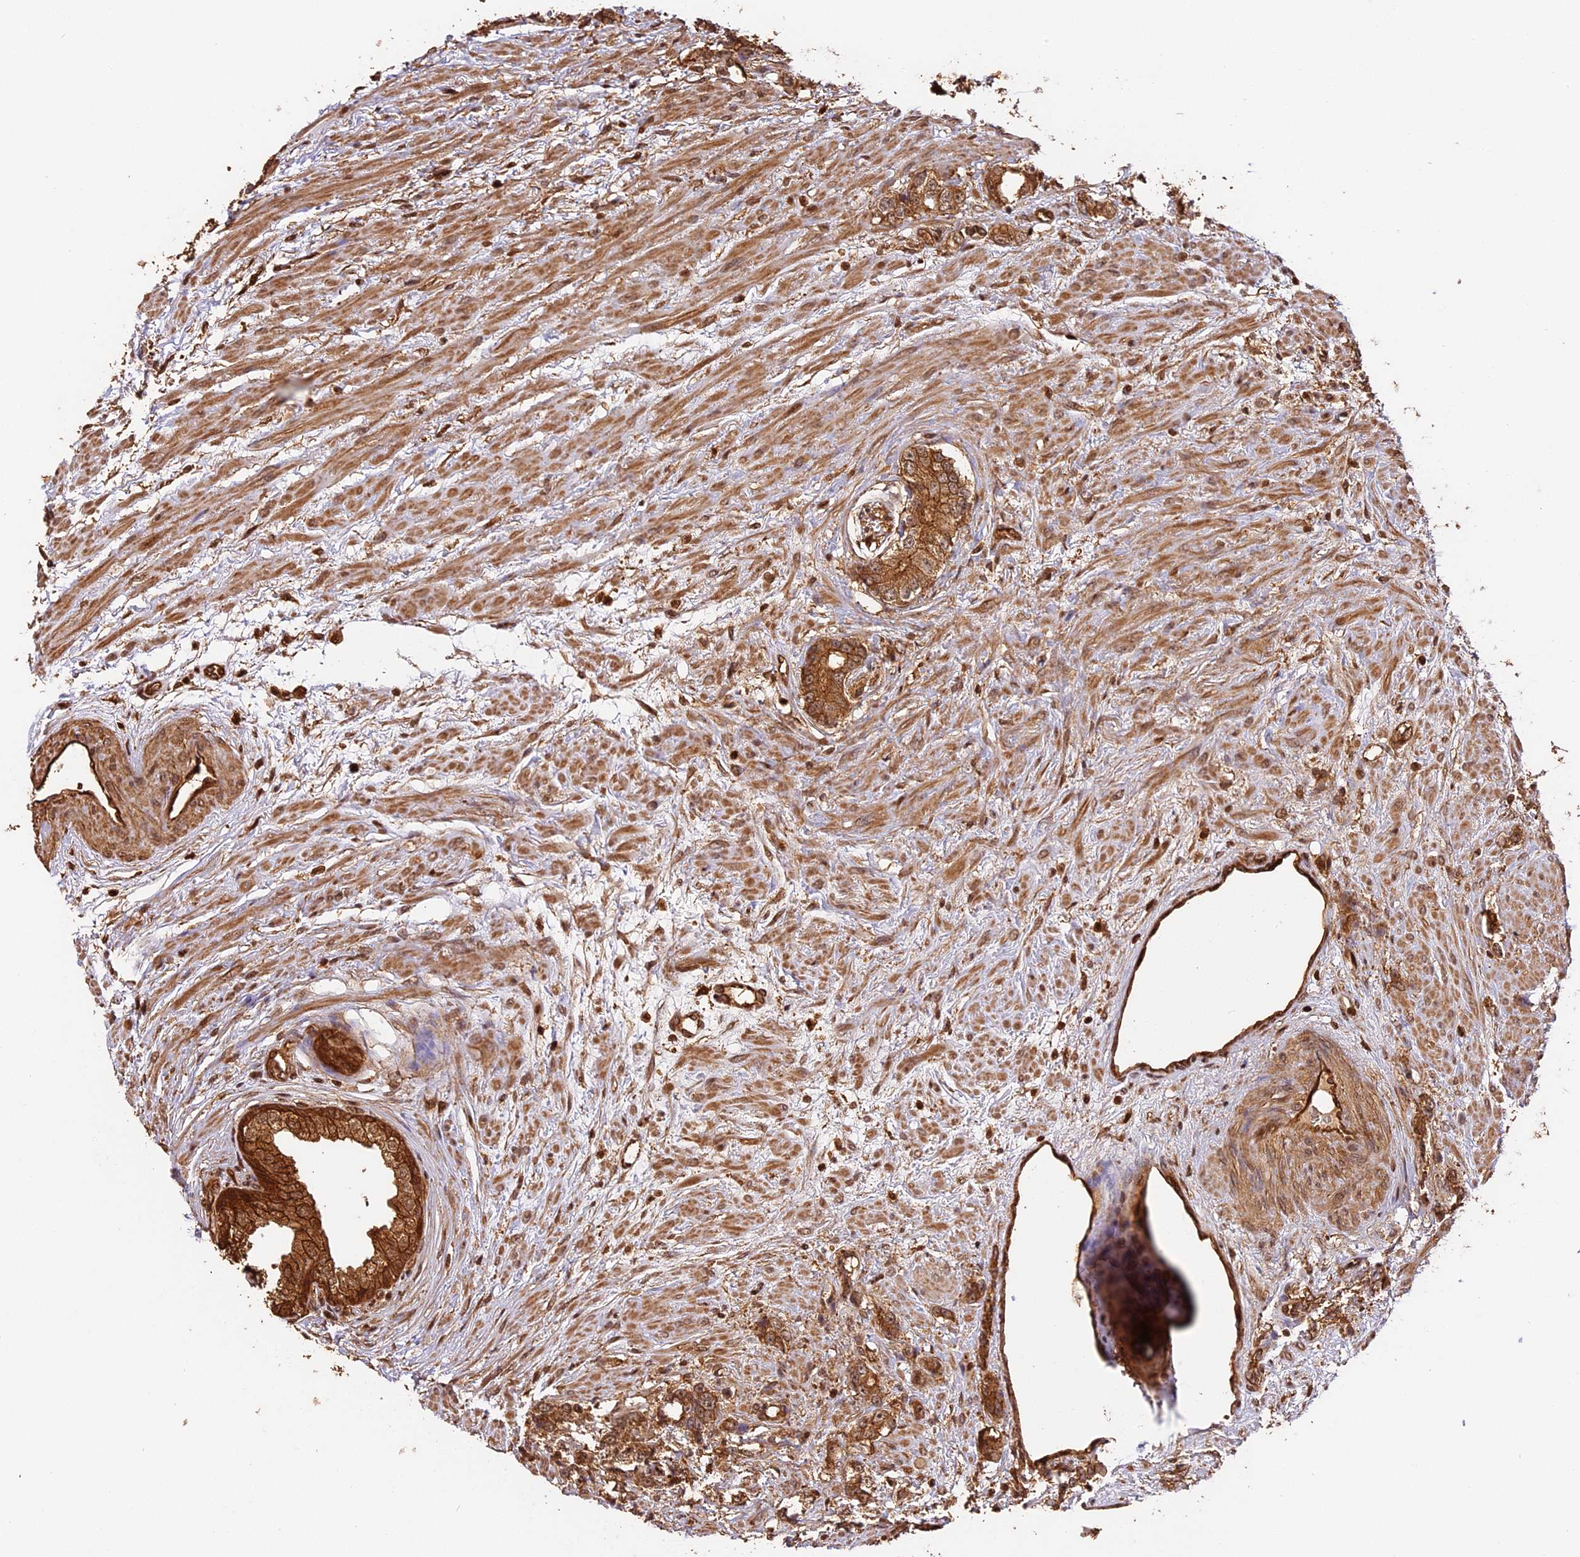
{"staining": {"intensity": "moderate", "quantity": ">75%", "location": "cytoplasmic/membranous"}, "tissue": "prostate cancer", "cell_type": "Tumor cells", "image_type": "cancer", "snomed": [{"axis": "morphology", "description": "Adenocarcinoma, High grade"}, {"axis": "topography", "description": "Prostate"}], "caption": "Immunohistochemistry photomicrograph of neoplastic tissue: human prostate cancer stained using IHC reveals medium levels of moderate protein expression localized specifically in the cytoplasmic/membranous of tumor cells, appearing as a cytoplasmic/membranous brown color.", "gene": "PPP1R37", "patient": {"sex": "male", "age": 63}}